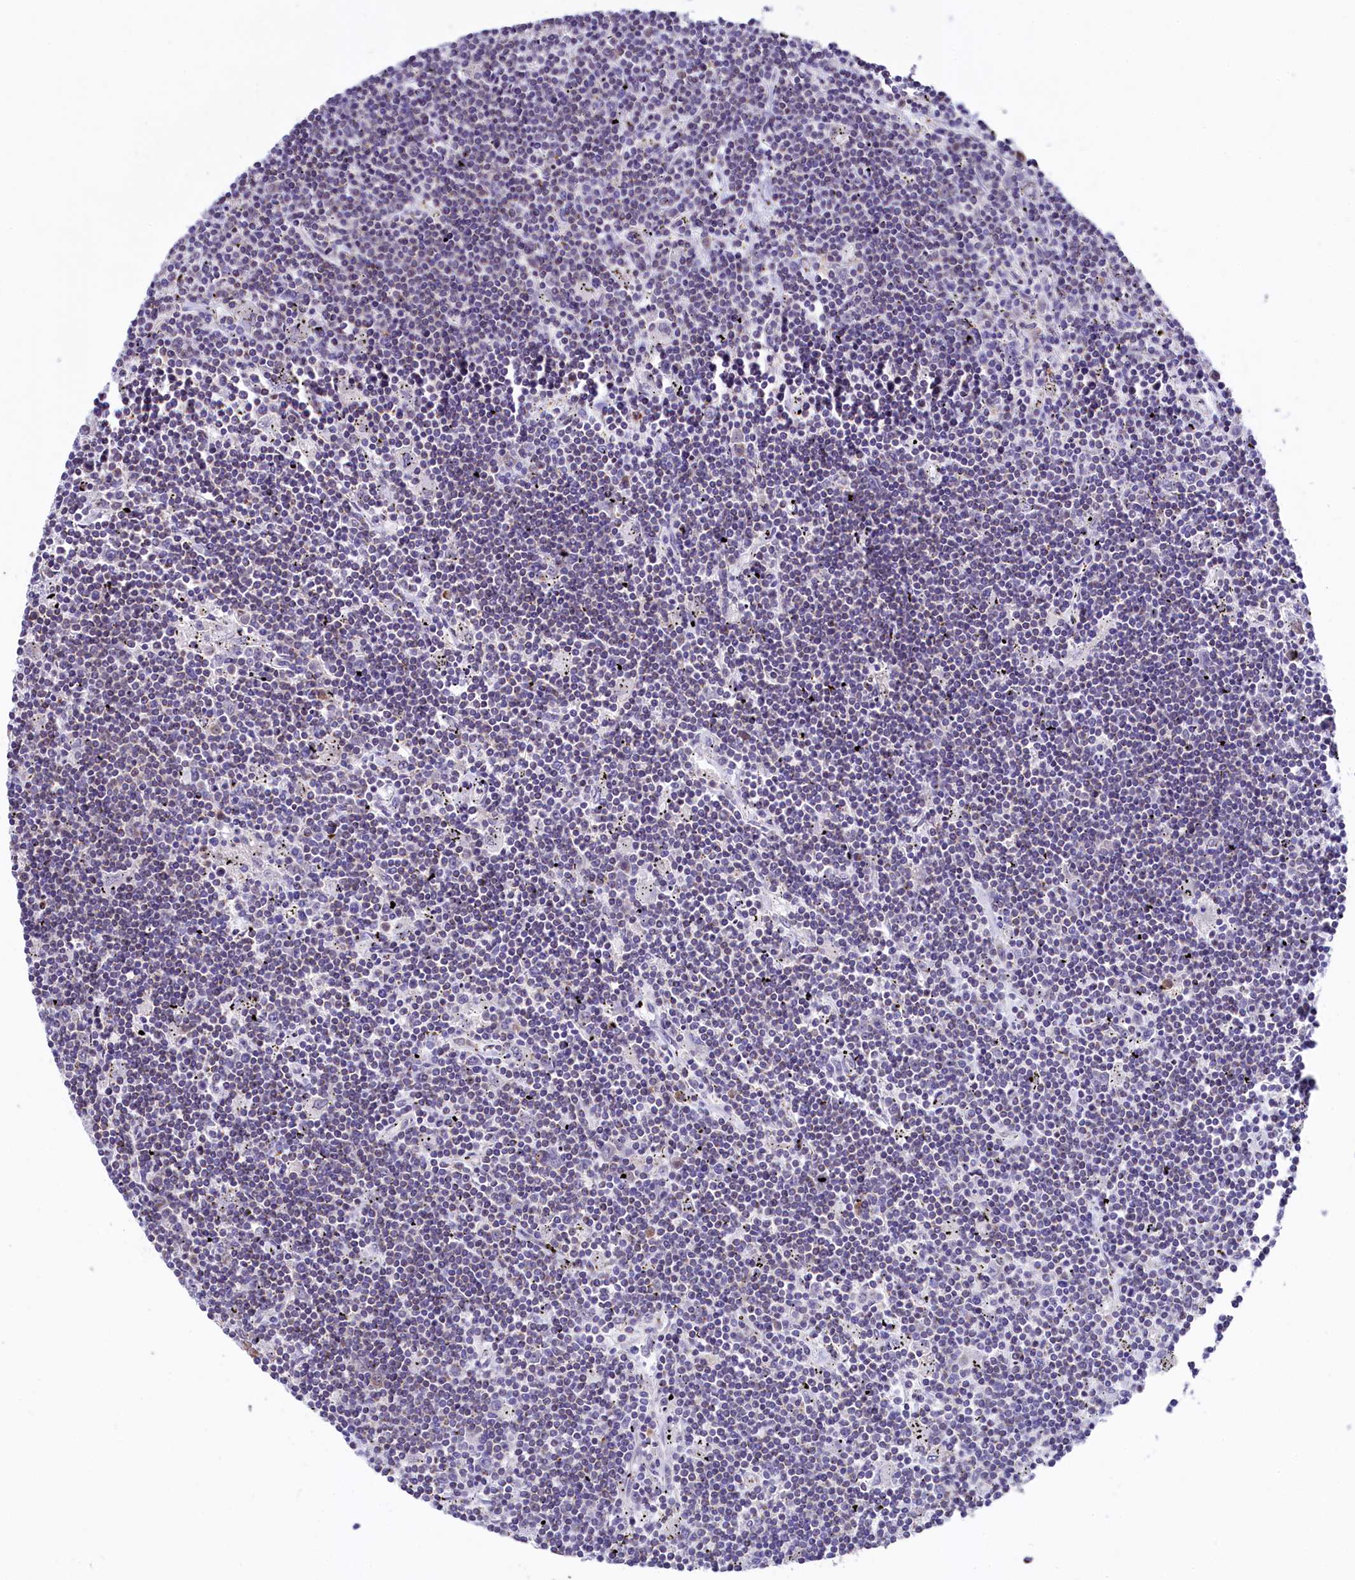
{"staining": {"intensity": "weak", "quantity": "<25%", "location": "cytoplasmic/membranous"}, "tissue": "lymphoma", "cell_type": "Tumor cells", "image_type": "cancer", "snomed": [{"axis": "morphology", "description": "Malignant lymphoma, non-Hodgkin's type, Low grade"}, {"axis": "topography", "description": "Spleen"}], "caption": "The histopathology image shows no staining of tumor cells in malignant lymphoma, non-Hodgkin's type (low-grade). The staining was performed using DAB (3,3'-diaminobenzidine) to visualize the protein expression in brown, while the nuclei were stained in blue with hematoxylin (Magnification: 20x).", "gene": "IDH3A", "patient": {"sex": "male", "age": 76}}